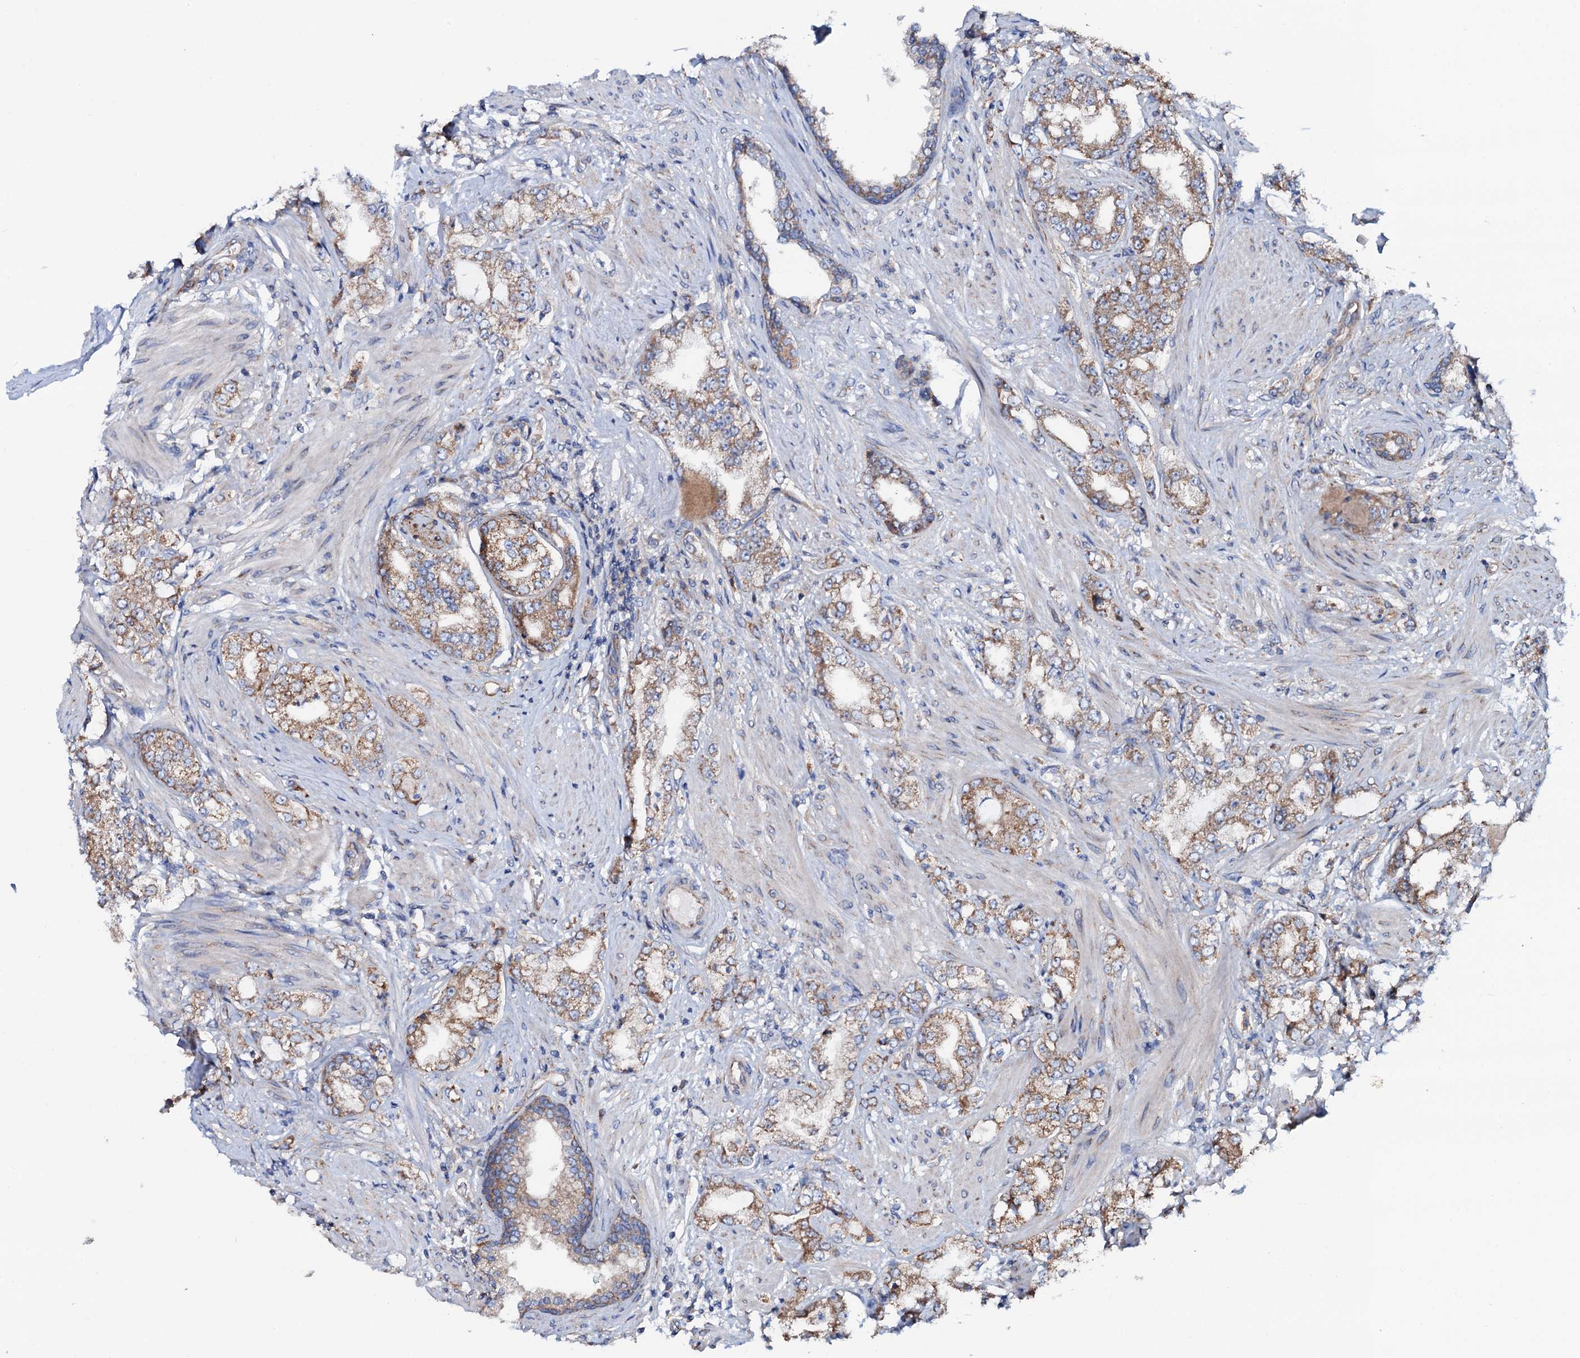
{"staining": {"intensity": "moderate", "quantity": ">75%", "location": "cytoplasmic/membranous"}, "tissue": "prostate cancer", "cell_type": "Tumor cells", "image_type": "cancer", "snomed": [{"axis": "morphology", "description": "Adenocarcinoma, High grade"}, {"axis": "topography", "description": "Prostate"}], "caption": "Immunohistochemical staining of human prostate cancer (adenocarcinoma (high-grade)) reveals medium levels of moderate cytoplasmic/membranous protein positivity in approximately >75% of tumor cells. (IHC, brightfield microscopy, high magnification).", "gene": "STARD13", "patient": {"sex": "male", "age": 64}}